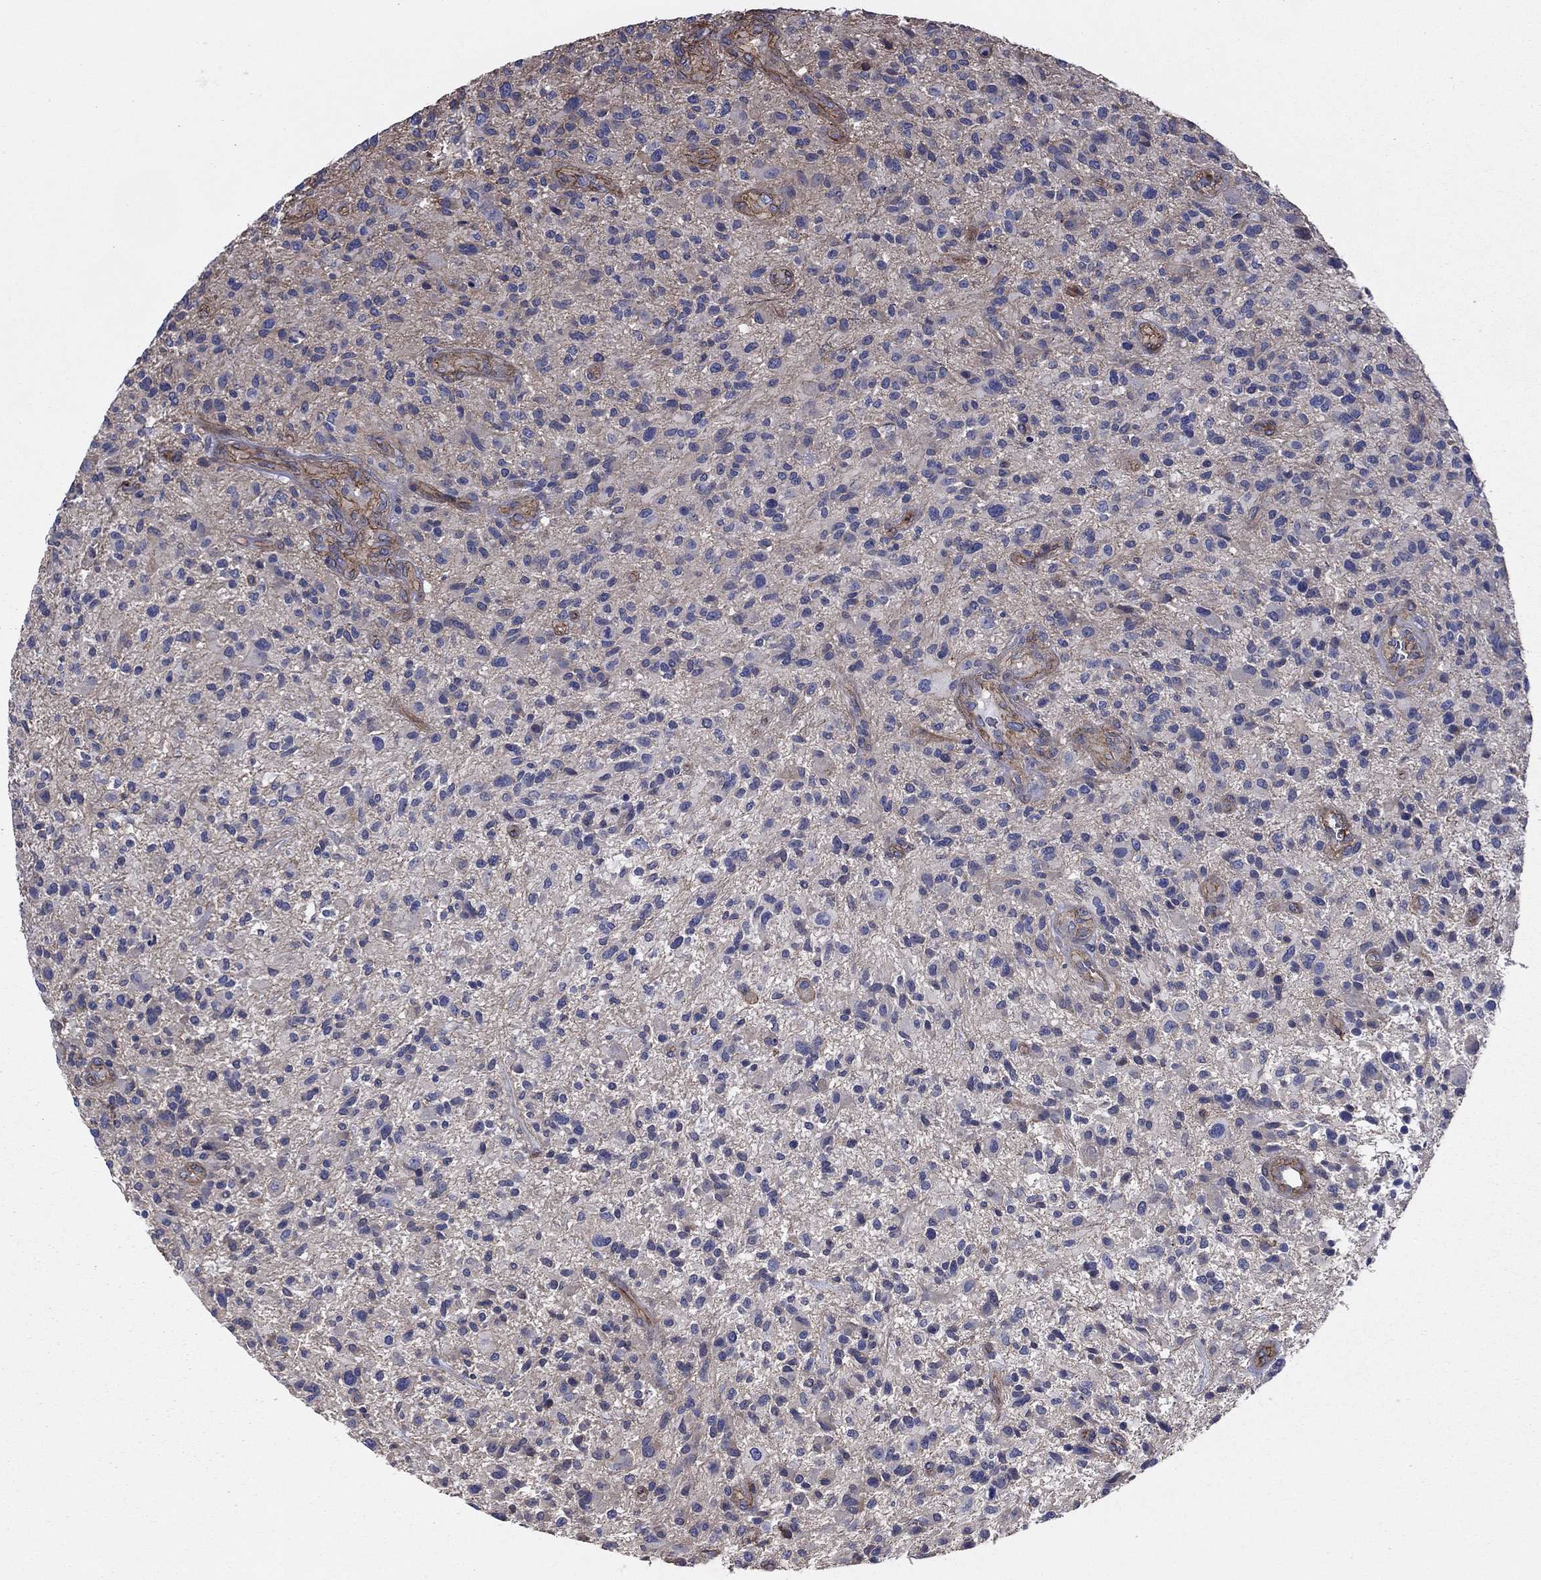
{"staining": {"intensity": "negative", "quantity": "none", "location": "none"}, "tissue": "glioma", "cell_type": "Tumor cells", "image_type": "cancer", "snomed": [{"axis": "morphology", "description": "Glioma, malignant, High grade"}, {"axis": "topography", "description": "Brain"}], "caption": "Immunohistochemistry of high-grade glioma (malignant) reveals no positivity in tumor cells.", "gene": "TCHH", "patient": {"sex": "male", "age": 47}}